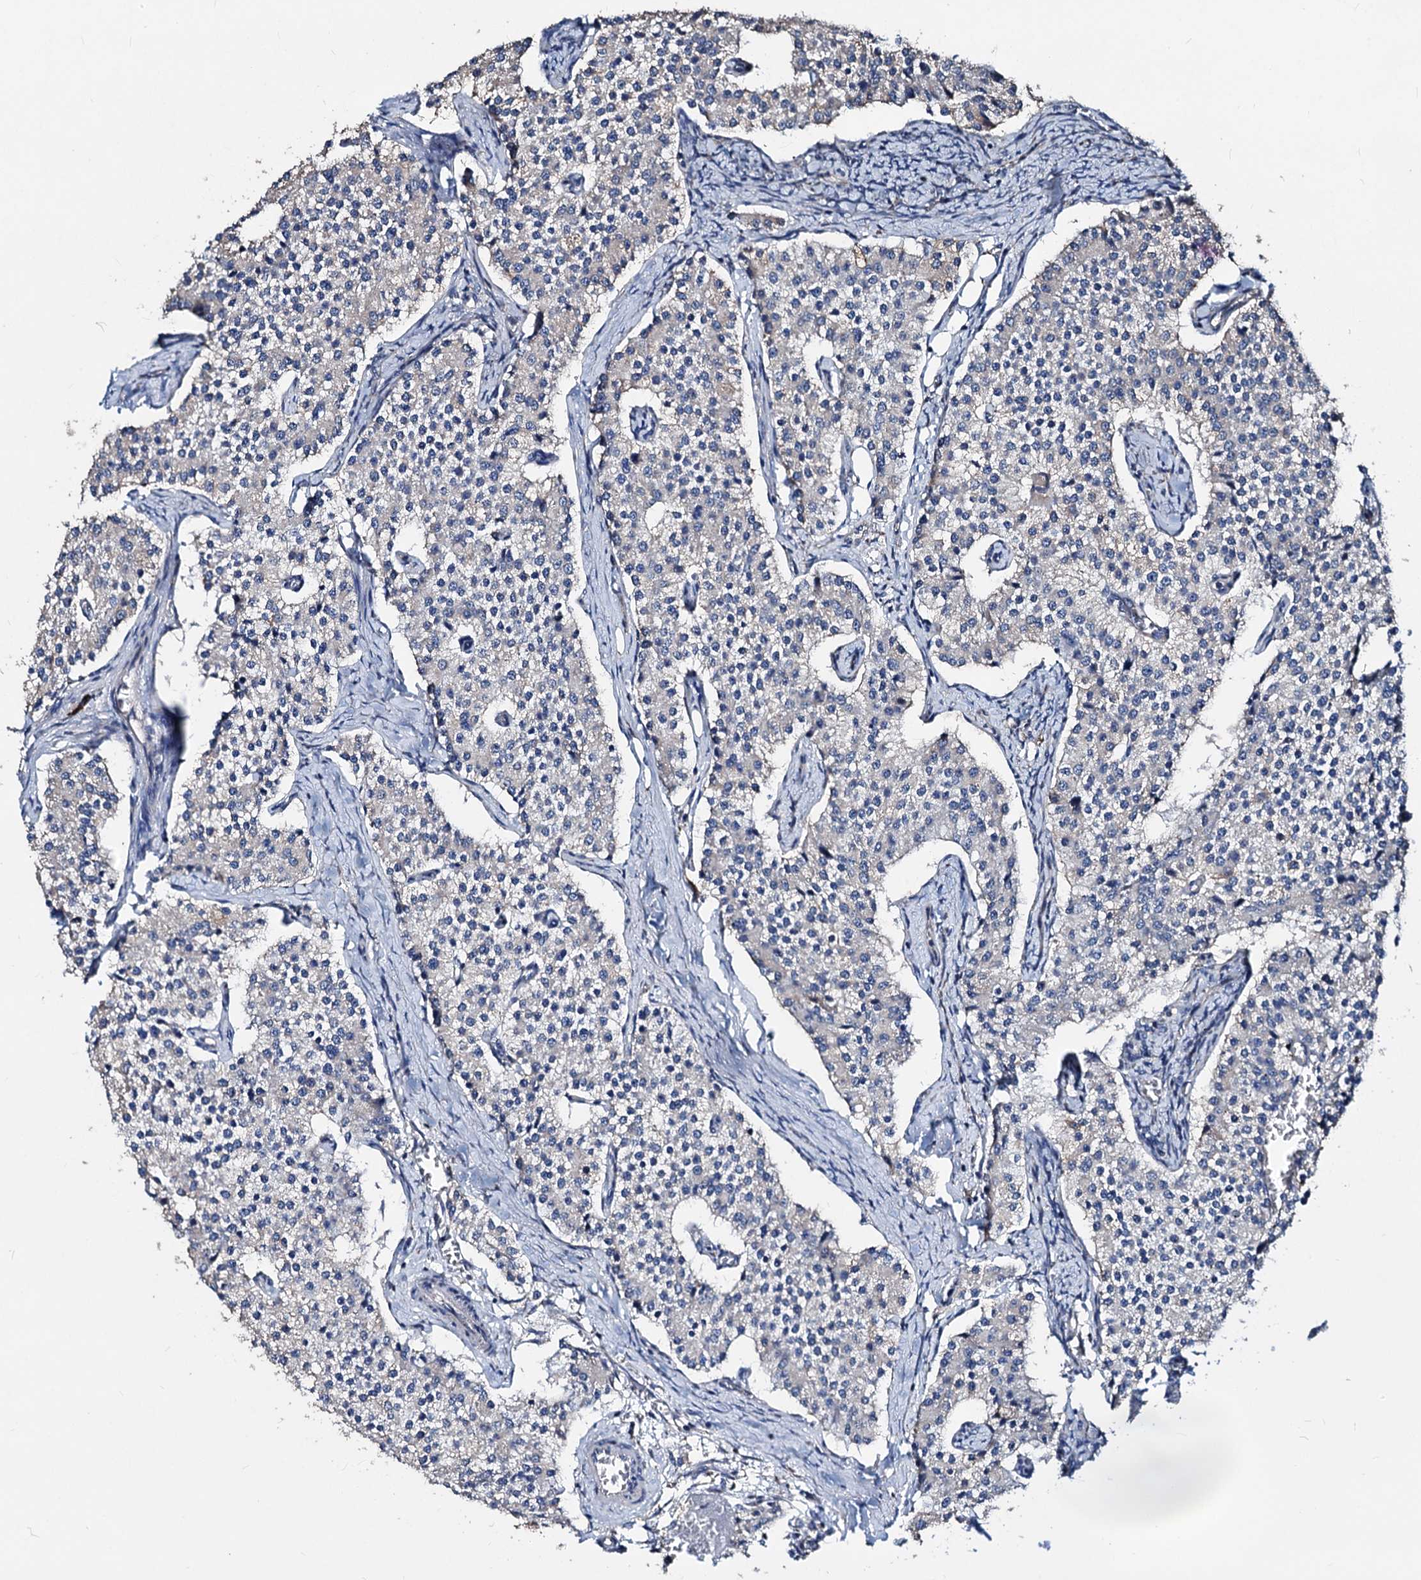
{"staining": {"intensity": "negative", "quantity": "none", "location": "none"}, "tissue": "carcinoid", "cell_type": "Tumor cells", "image_type": "cancer", "snomed": [{"axis": "morphology", "description": "Carcinoid, malignant, NOS"}, {"axis": "topography", "description": "Colon"}], "caption": "Micrograph shows no significant protein positivity in tumor cells of carcinoid (malignant).", "gene": "AKAP11", "patient": {"sex": "female", "age": 52}}